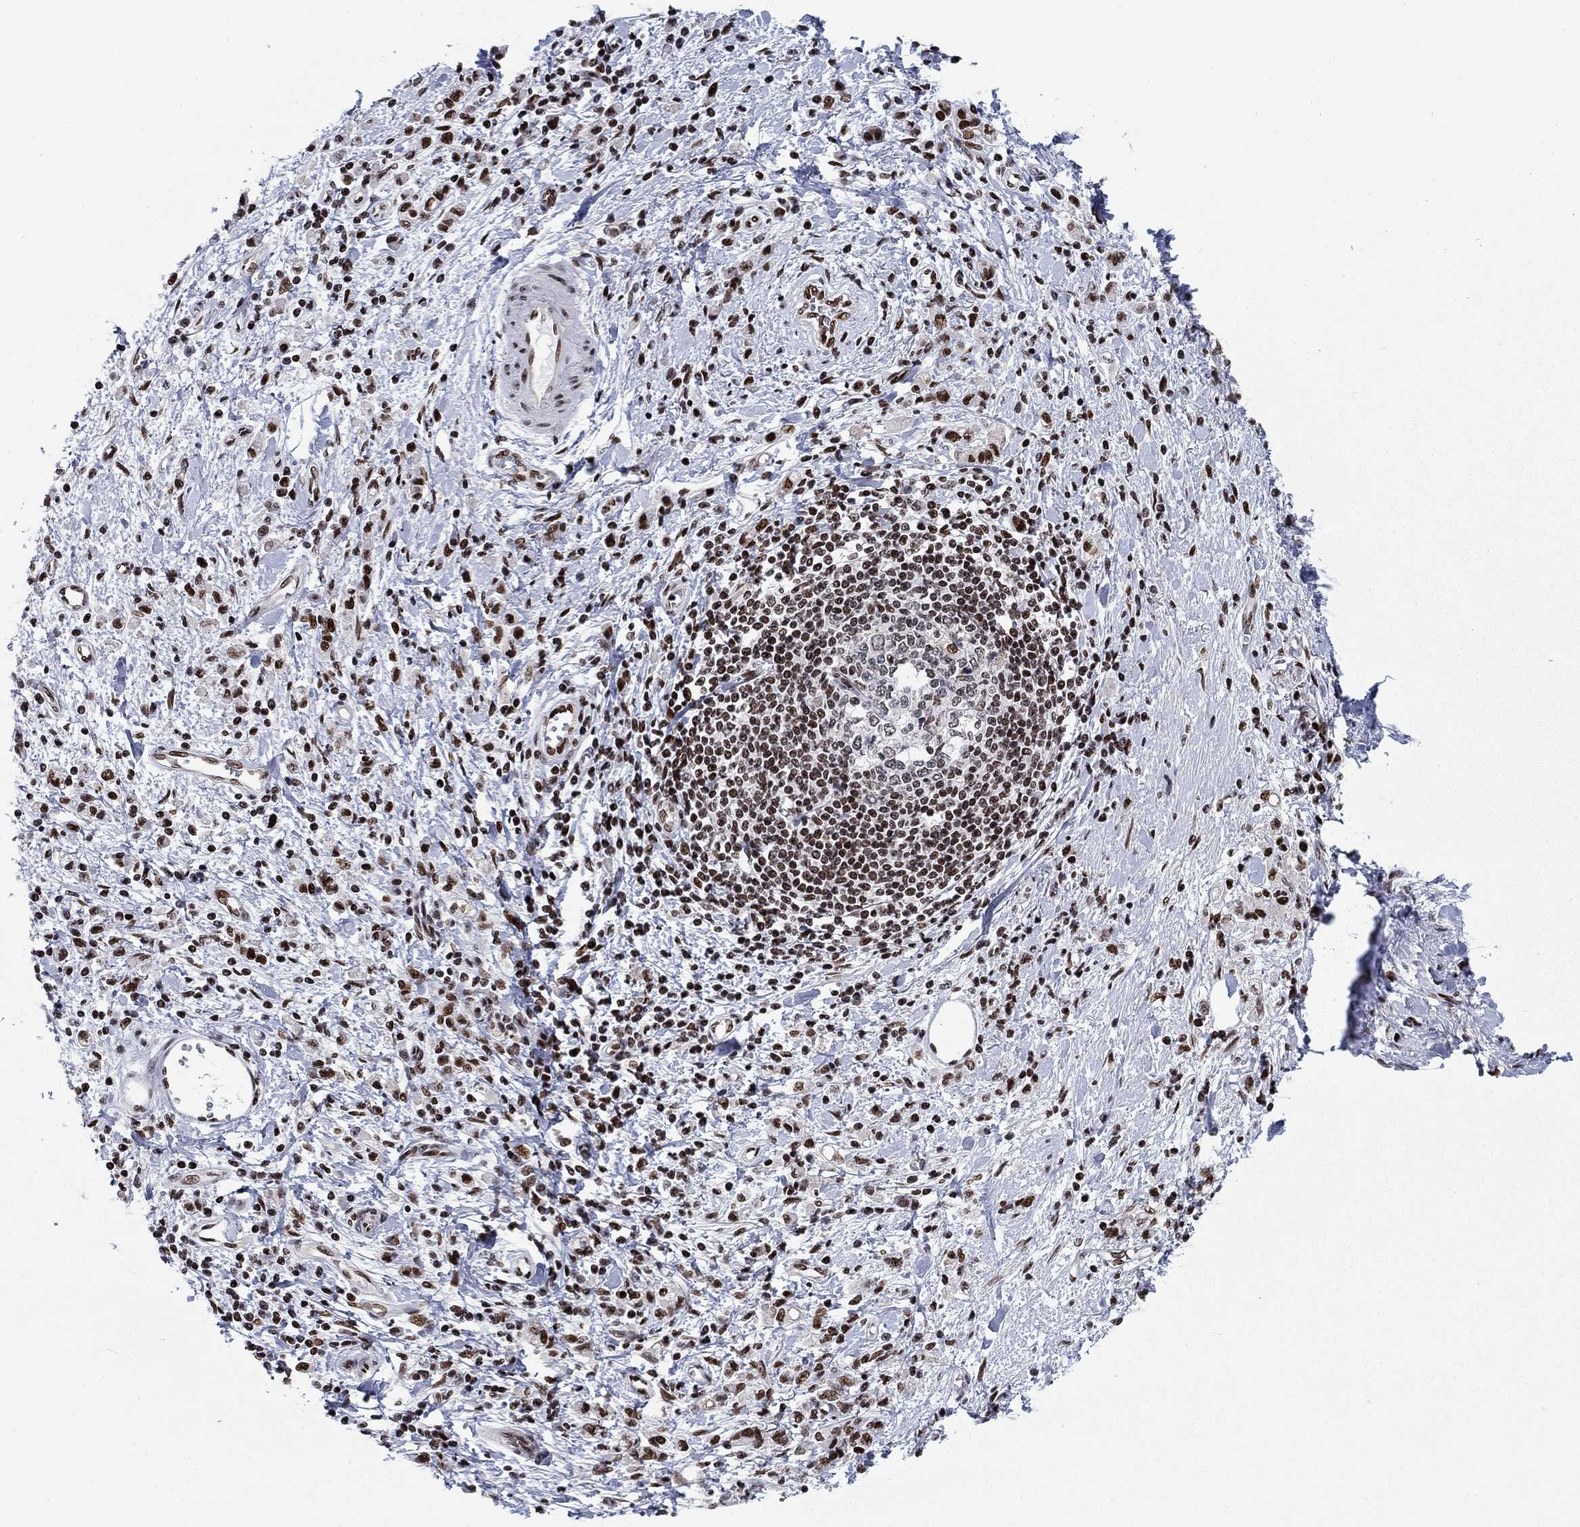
{"staining": {"intensity": "strong", "quantity": ">75%", "location": "nuclear"}, "tissue": "stomach cancer", "cell_type": "Tumor cells", "image_type": "cancer", "snomed": [{"axis": "morphology", "description": "Adenocarcinoma, NOS"}, {"axis": "topography", "description": "Stomach"}], "caption": "Immunohistochemistry micrograph of neoplastic tissue: stomach cancer (adenocarcinoma) stained using immunohistochemistry (IHC) exhibits high levels of strong protein expression localized specifically in the nuclear of tumor cells, appearing as a nuclear brown color.", "gene": "RPRD1B", "patient": {"sex": "male", "age": 77}}